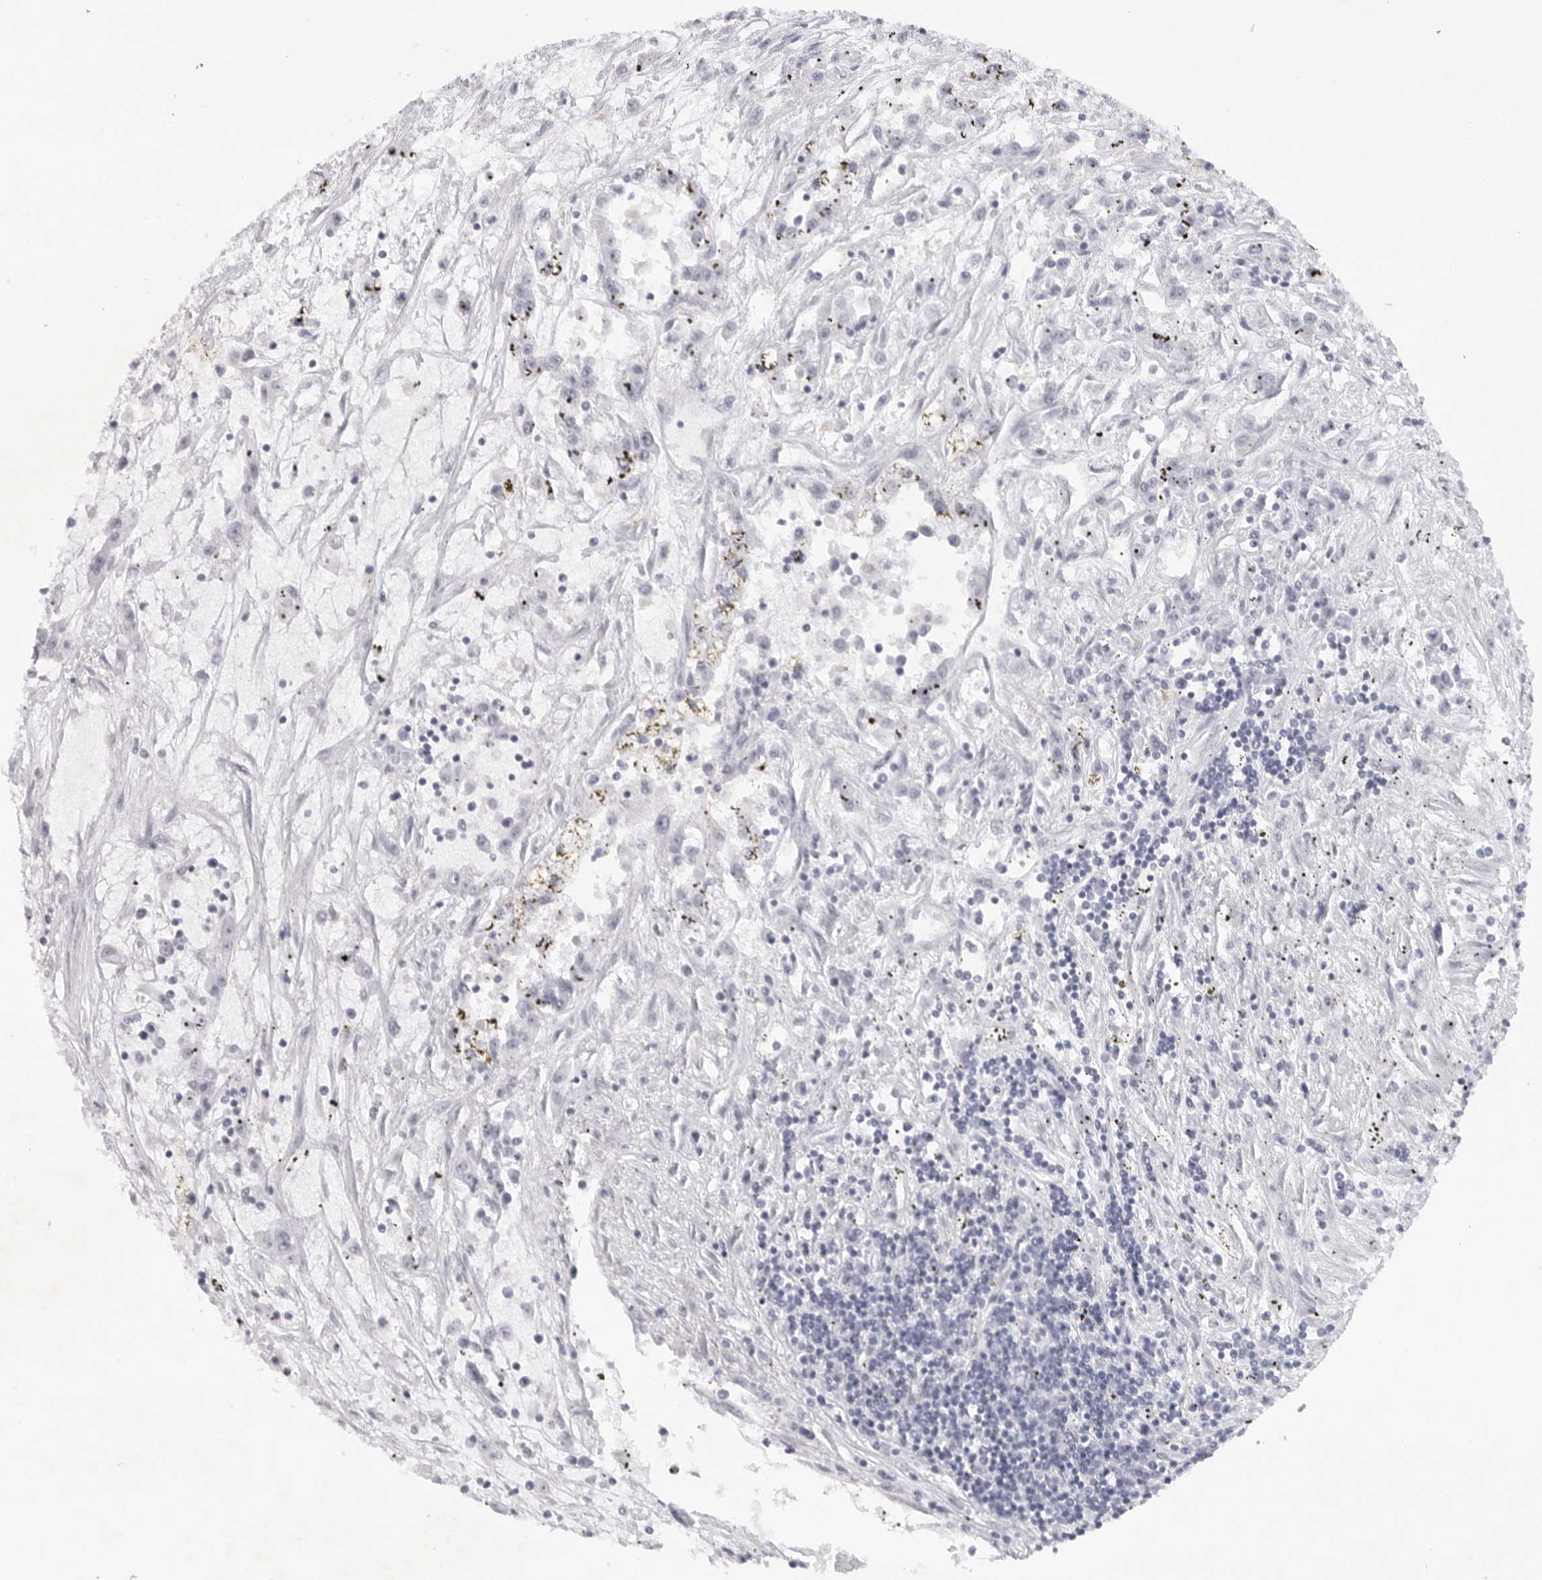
{"staining": {"intensity": "negative", "quantity": "none", "location": "none"}, "tissue": "renal cancer", "cell_type": "Tumor cells", "image_type": "cancer", "snomed": [{"axis": "morphology", "description": "Adenocarcinoma, NOS"}, {"axis": "topography", "description": "Kidney"}], "caption": "This is a micrograph of immunohistochemistry staining of renal adenocarcinoma, which shows no staining in tumor cells.", "gene": "TNR", "patient": {"sex": "female", "age": 52}}